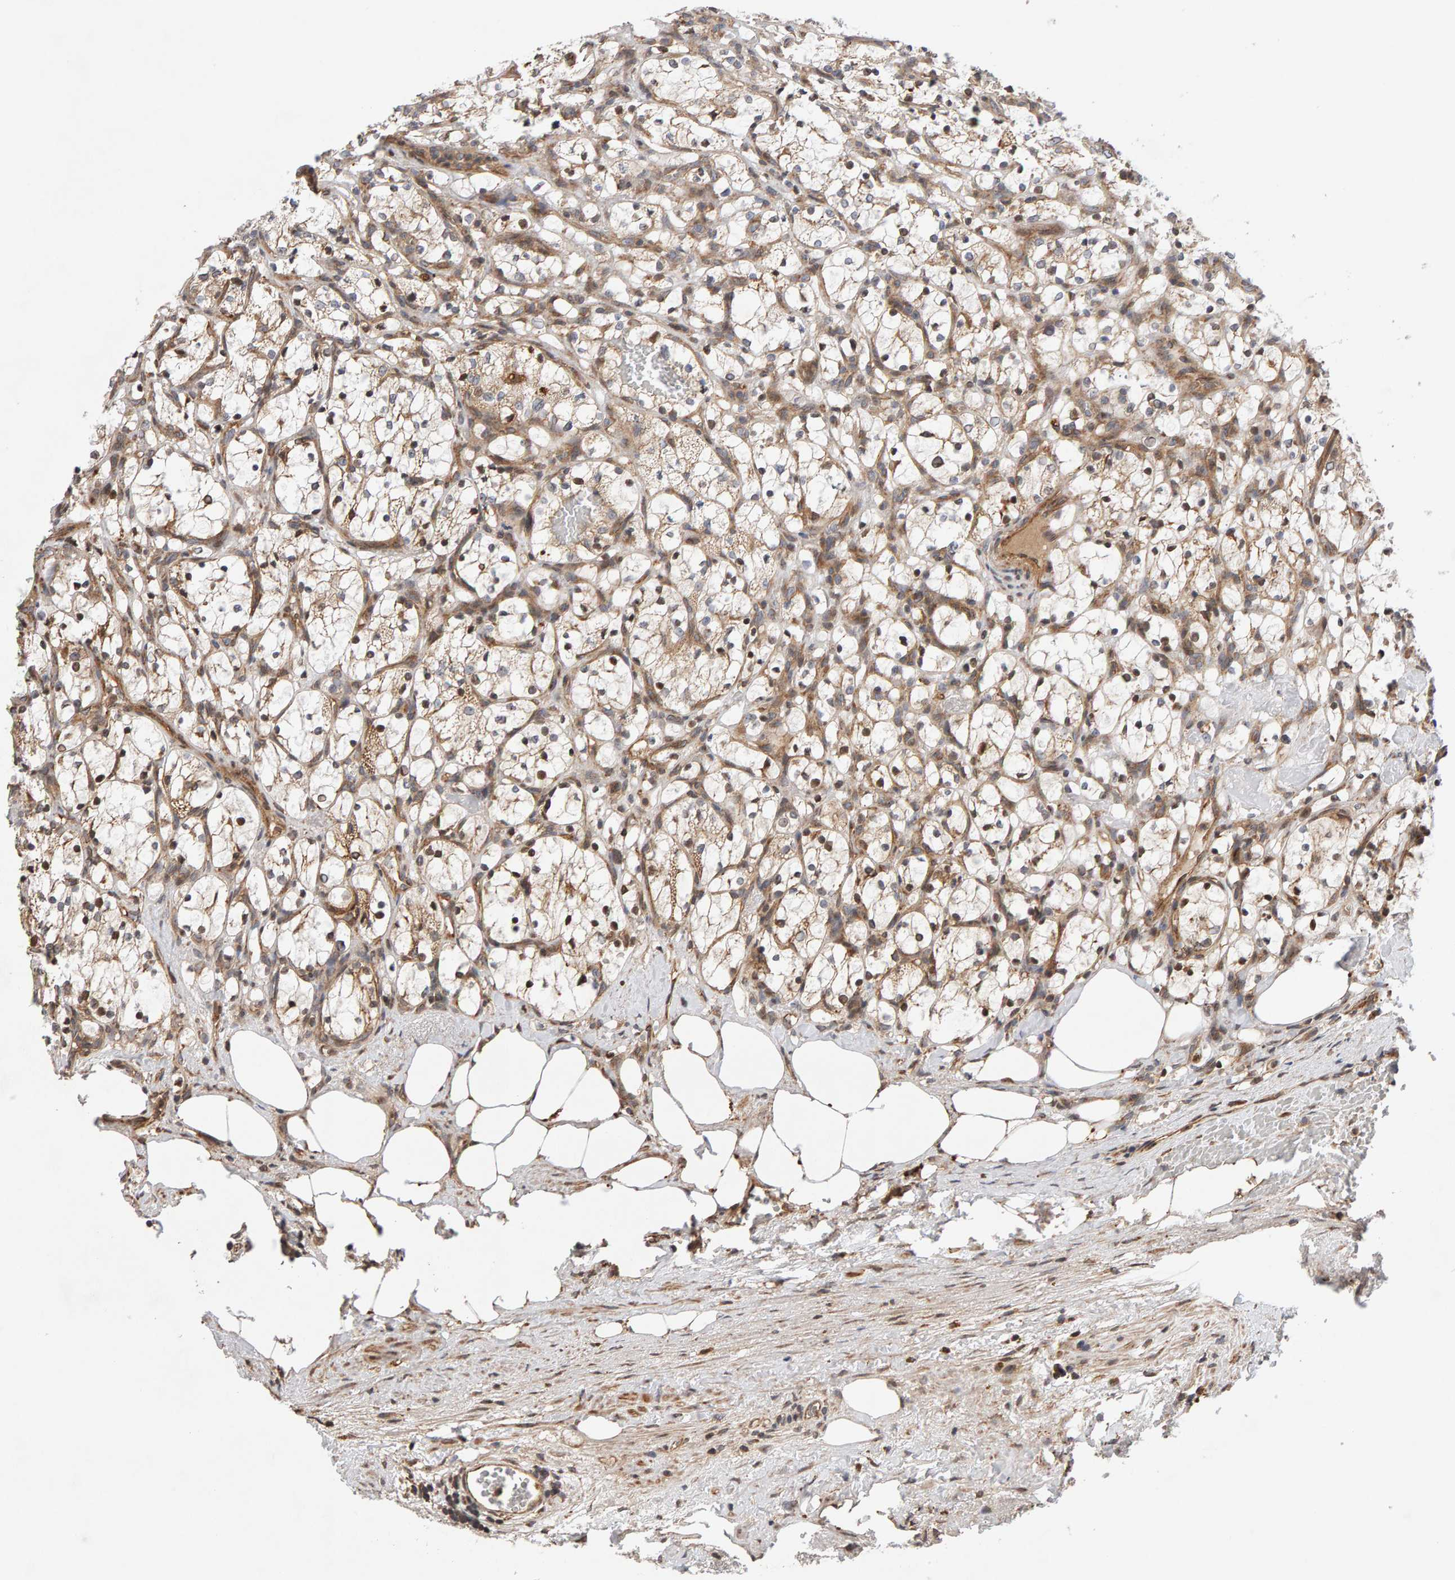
{"staining": {"intensity": "weak", "quantity": "25%-75%", "location": "cytoplasmic/membranous"}, "tissue": "renal cancer", "cell_type": "Tumor cells", "image_type": "cancer", "snomed": [{"axis": "morphology", "description": "Adenocarcinoma, NOS"}, {"axis": "topography", "description": "Kidney"}], "caption": "Renal adenocarcinoma tissue displays weak cytoplasmic/membranous staining in approximately 25%-75% of tumor cells Nuclei are stained in blue.", "gene": "LZTS1", "patient": {"sex": "female", "age": 69}}